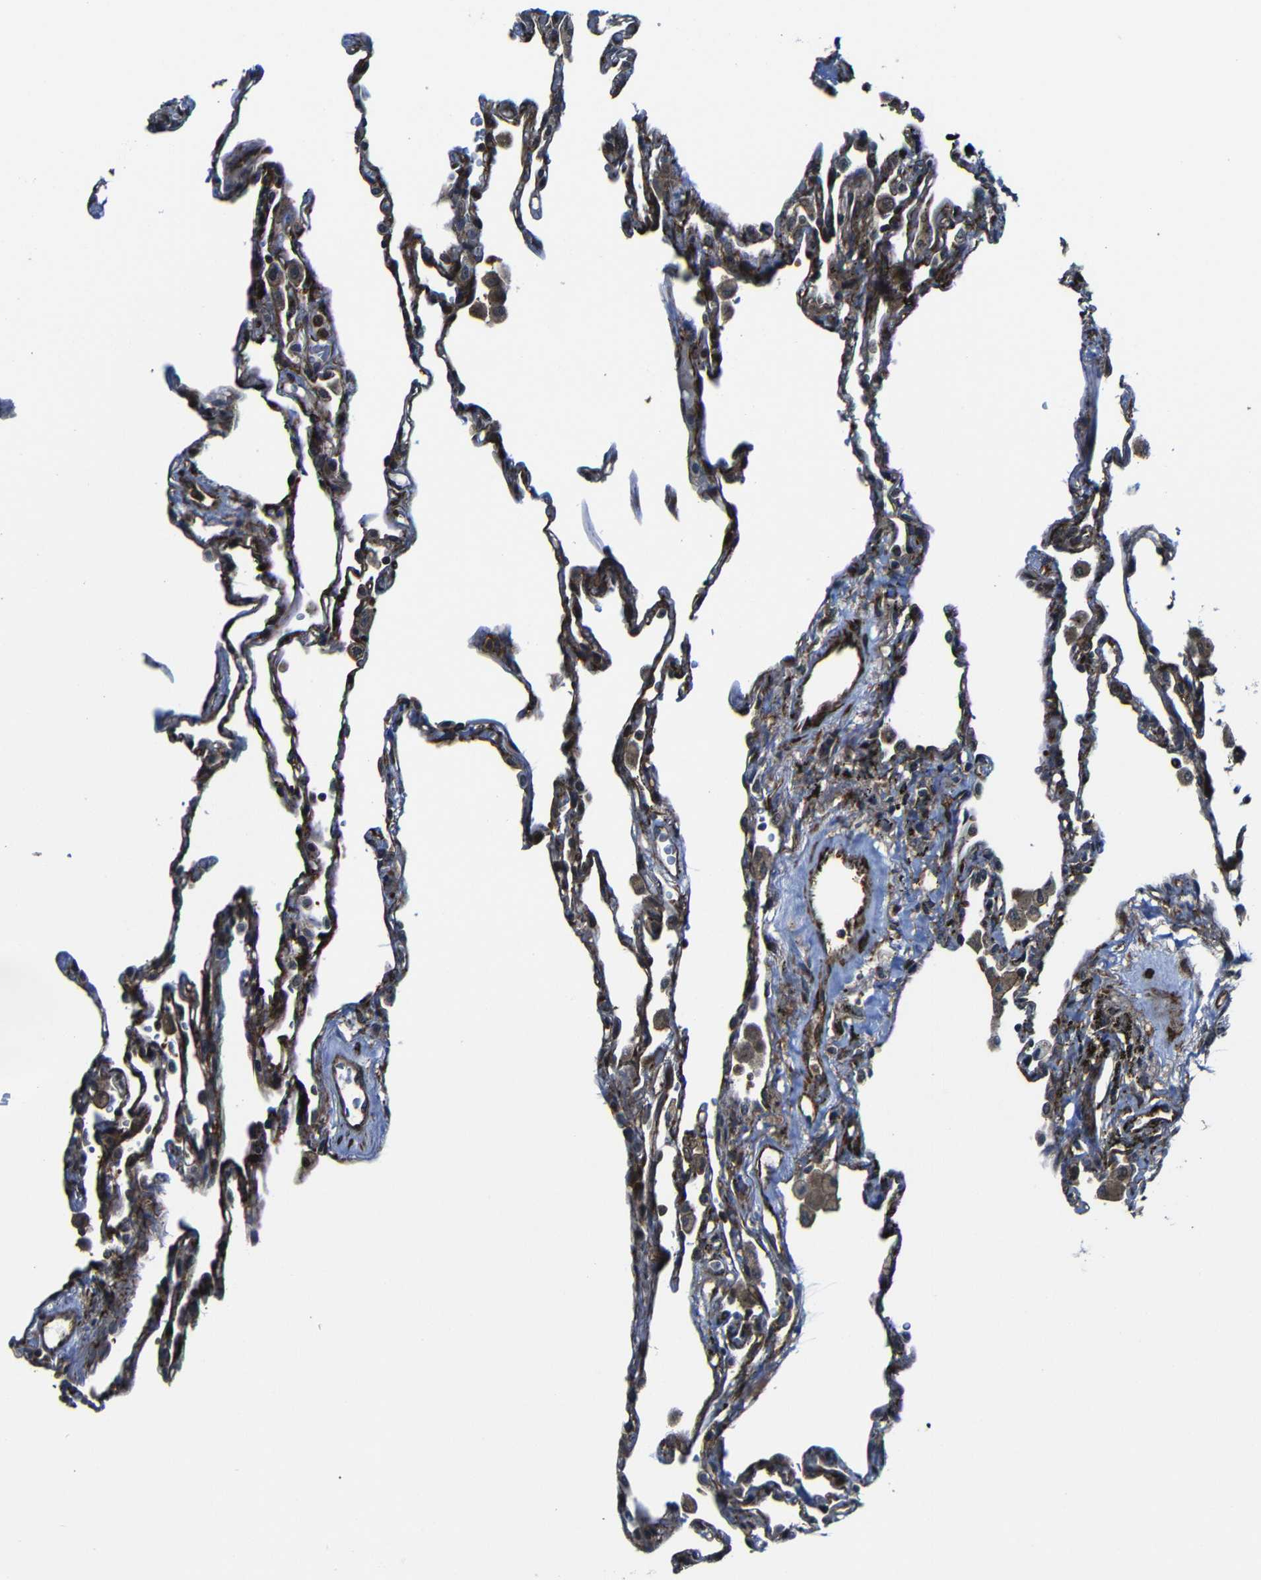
{"staining": {"intensity": "moderate", "quantity": ">75%", "location": "cytoplasmic/membranous"}, "tissue": "lung", "cell_type": "Alveolar cells", "image_type": "normal", "snomed": [{"axis": "morphology", "description": "Normal tissue, NOS"}, {"axis": "topography", "description": "Lung"}], "caption": "High-magnification brightfield microscopy of benign lung stained with DAB (3,3'-diaminobenzidine) (brown) and counterstained with hematoxylin (blue). alveolar cells exhibit moderate cytoplasmic/membranous staining is identified in approximately>75% of cells. Immunohistochemistry stains the protein of interest in brown and the nuclei are stained blue.", "gene": "KIAA0513", "patient": {"sex": "male", "age": 59}}